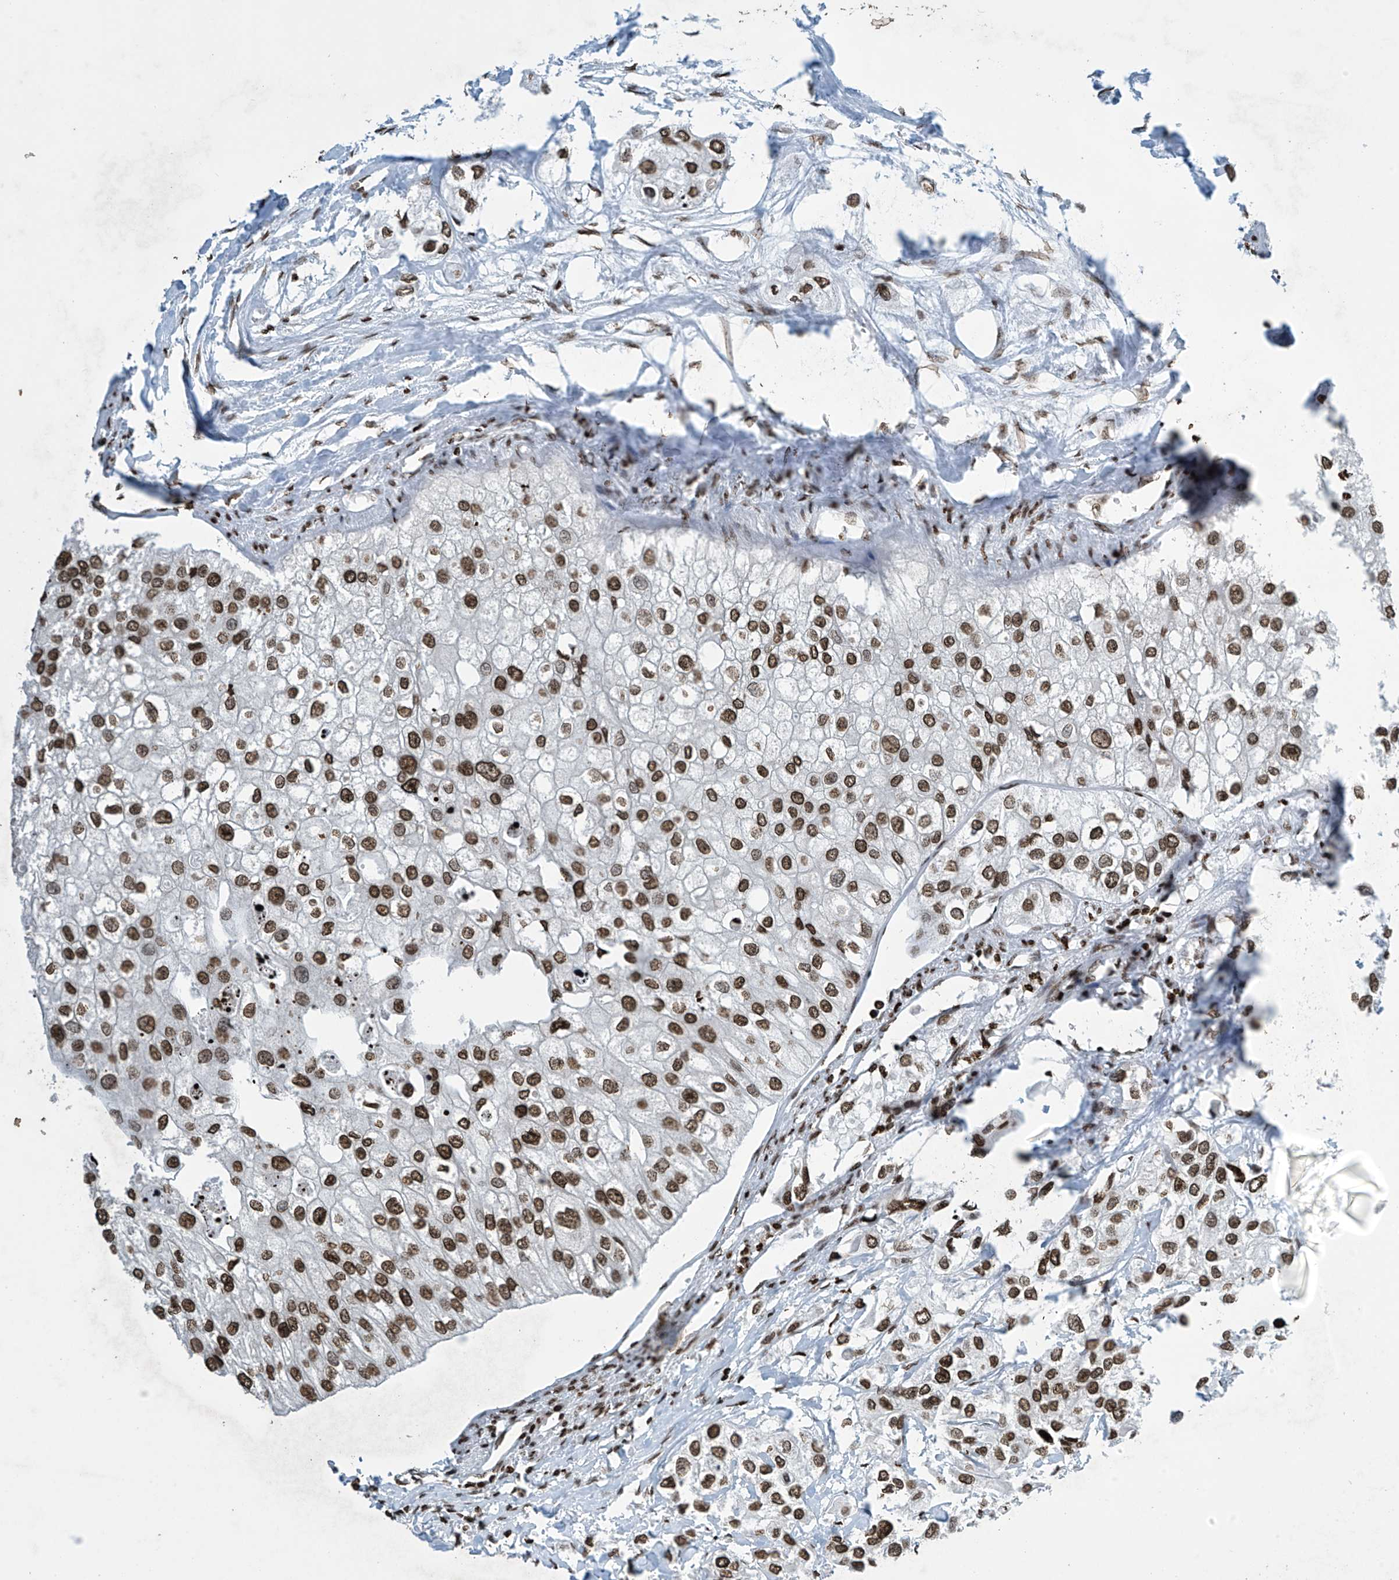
{"staining": {"intensity": "strong", "quantity": ">75%", "location": "nuclear"}, "tissue": "urothelial cancer", "cell_type": "Tumor cells", "image_type": "cancer", "snomed": [{"axis": "morphology", "description": "Urothelial carcinoma, High grade"}, {"axis": "topography", "description": "Urinary bladder"}], "caption": "Protein staining reveals strong nuclear positivity in about >75% of tumor cells in urothelial cancer.", "gene": "H4C16", "patient": {"sex": "male", "age": 64}}